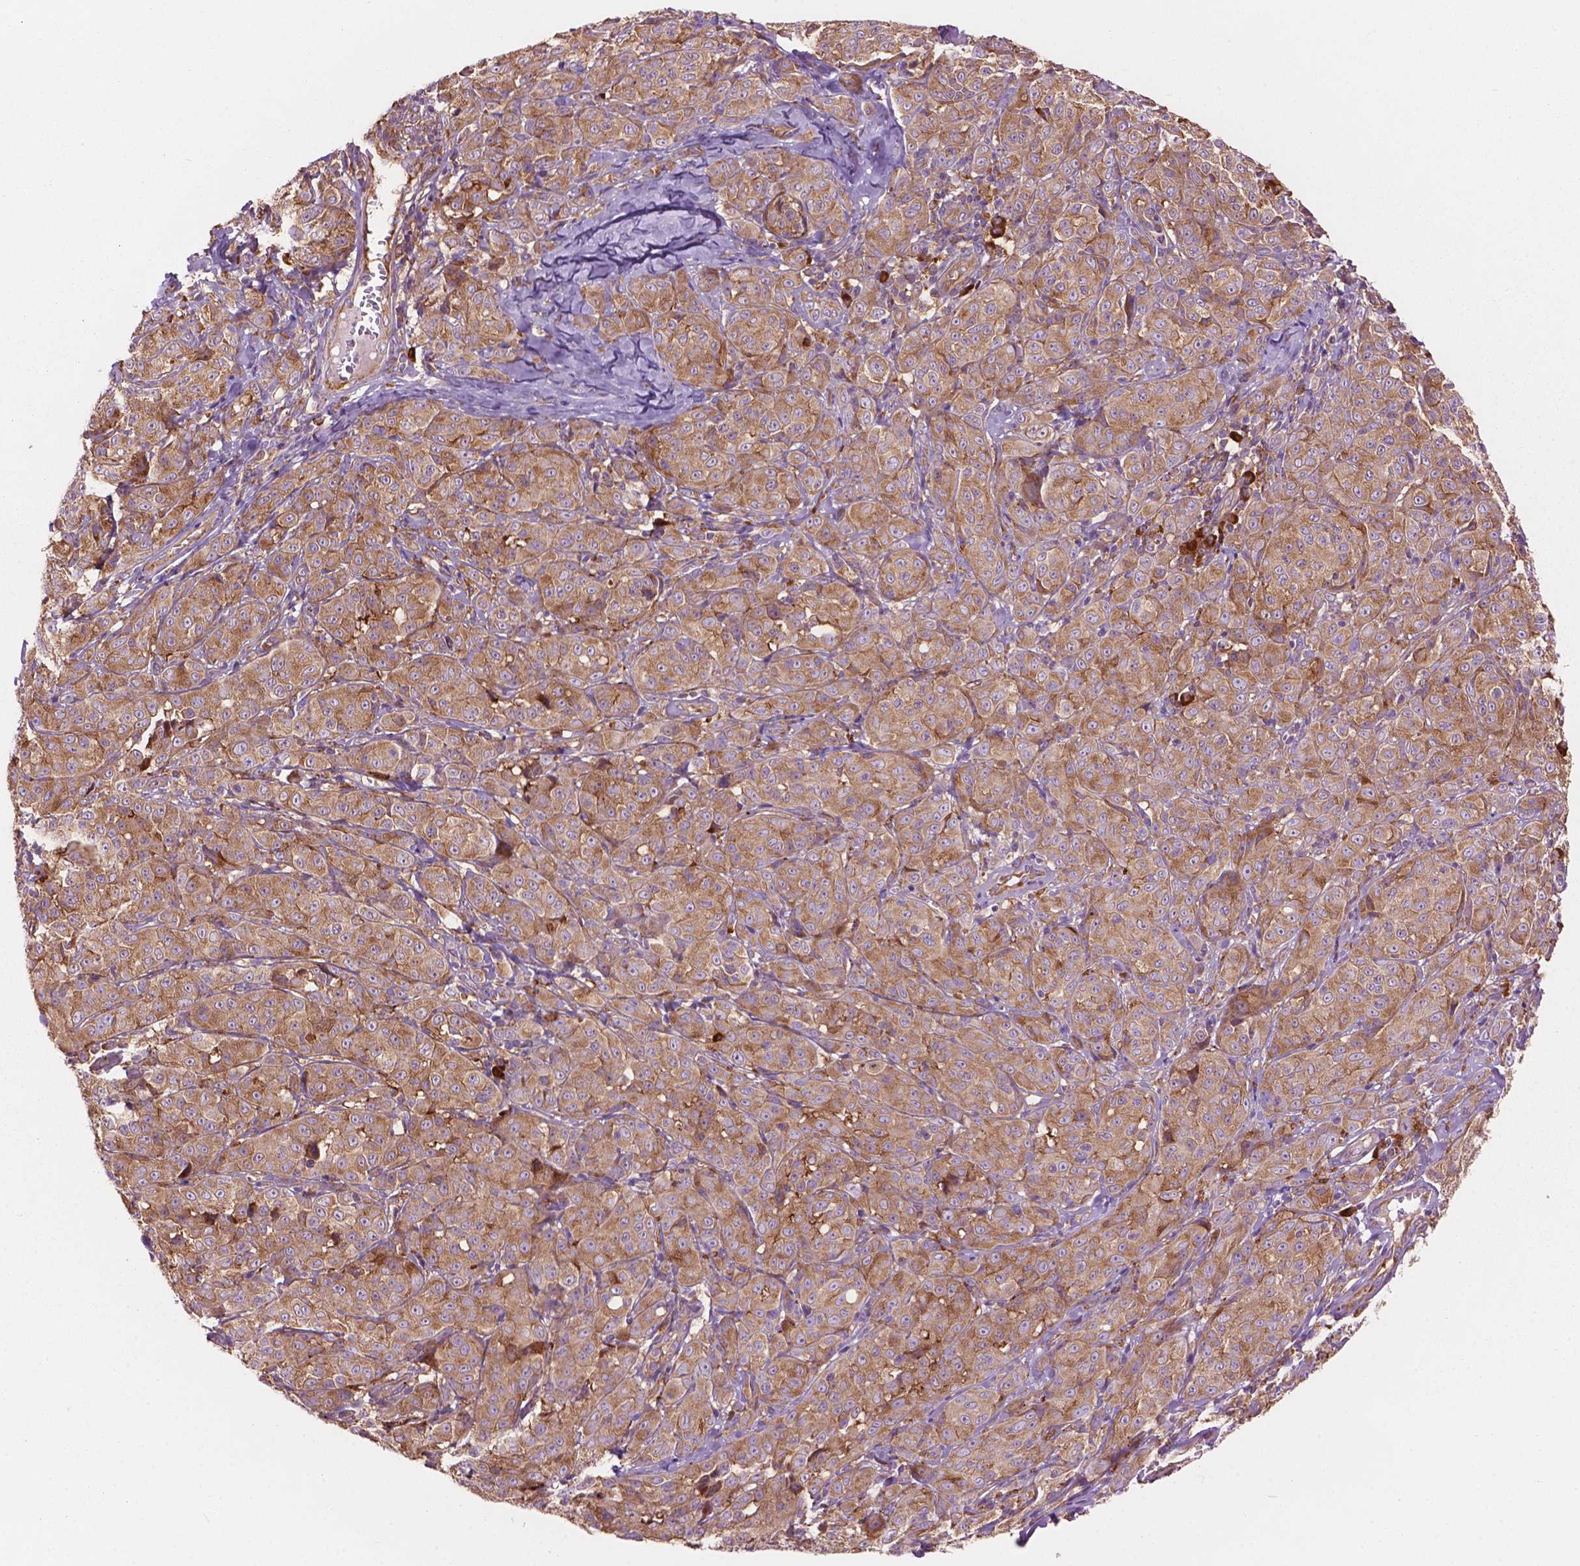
{"staining": {"intensity": "weak", "quantity": ">75%", "location": "cytoplasmic/membranous"}, "tissue": "melanoma", "cell_type": "Tumor cells", "image_type": "cancer", "snomed": [{"axis": "morphology", "description": "Malignant melanoma, NOS"}, {"axis": "topography", "description": "Skin"}], "caption": "Approximately >75% of tumor cells in human malignant melanoma display weak cytoplasmic/membranous protein positivity as visualized by brown immunohistochemical staining.", "gene": "RPL37A", "patient": {"sex": "male", "age": 89}}